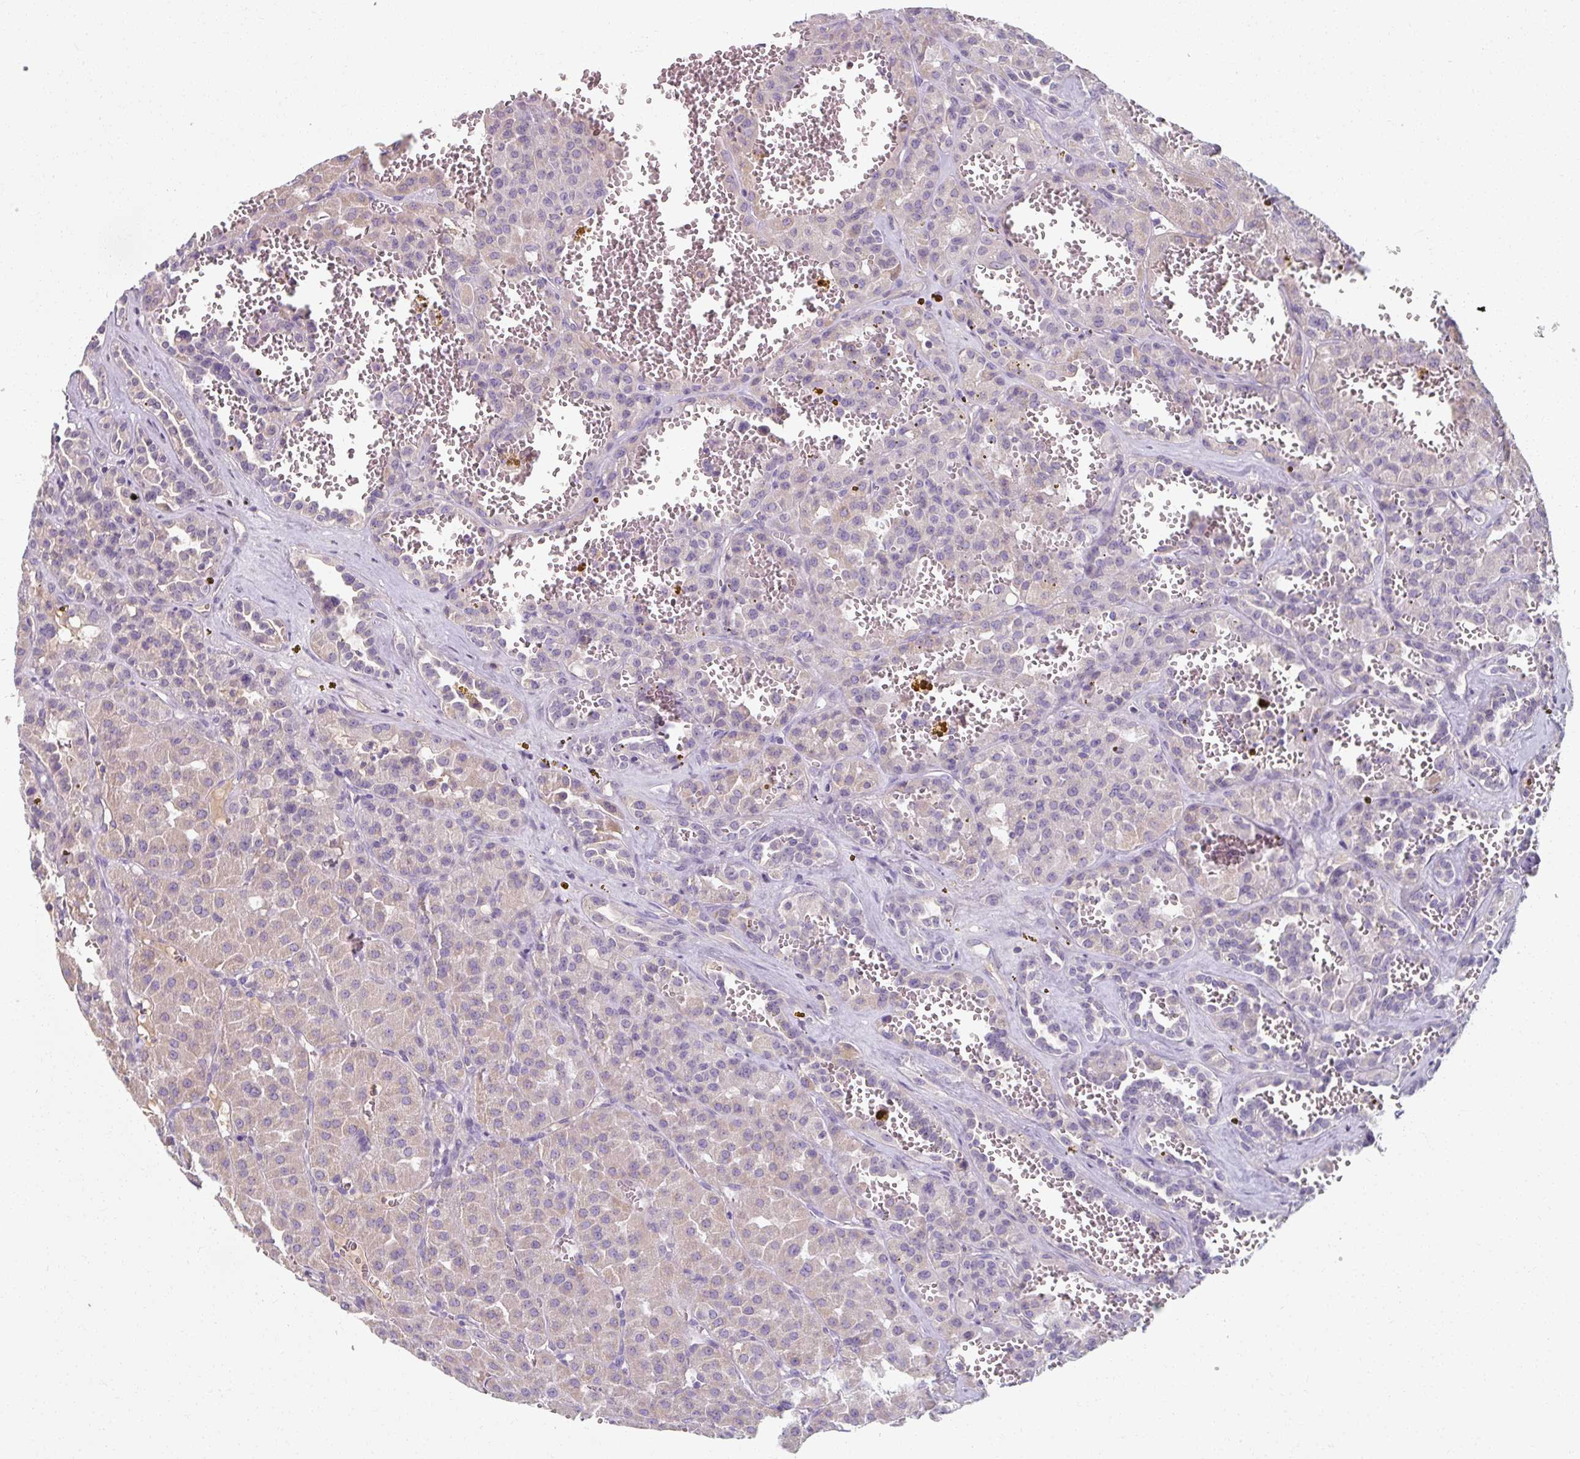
{"staining": {"intensity": "weak", "quantity": "25%-75%", "location": "cytoplasmic/membranous"}, "tissue": "renal cancer", "cell_type": "Tumor cells", "image_type": "cancer", "snomed": [{"axis": "morphology", "description": "Carcinoma, NOS"}, {"axis": "topography", "description": "Kidney"}], "caption": "Protein staining of carcinoma (renal) tissue exhibits weak cytoplasmic/membranous expression in approximately 25%-75% of tumor cells.", "gene": "TSEN54", "patient": {"sex": "female", "age": 75}}